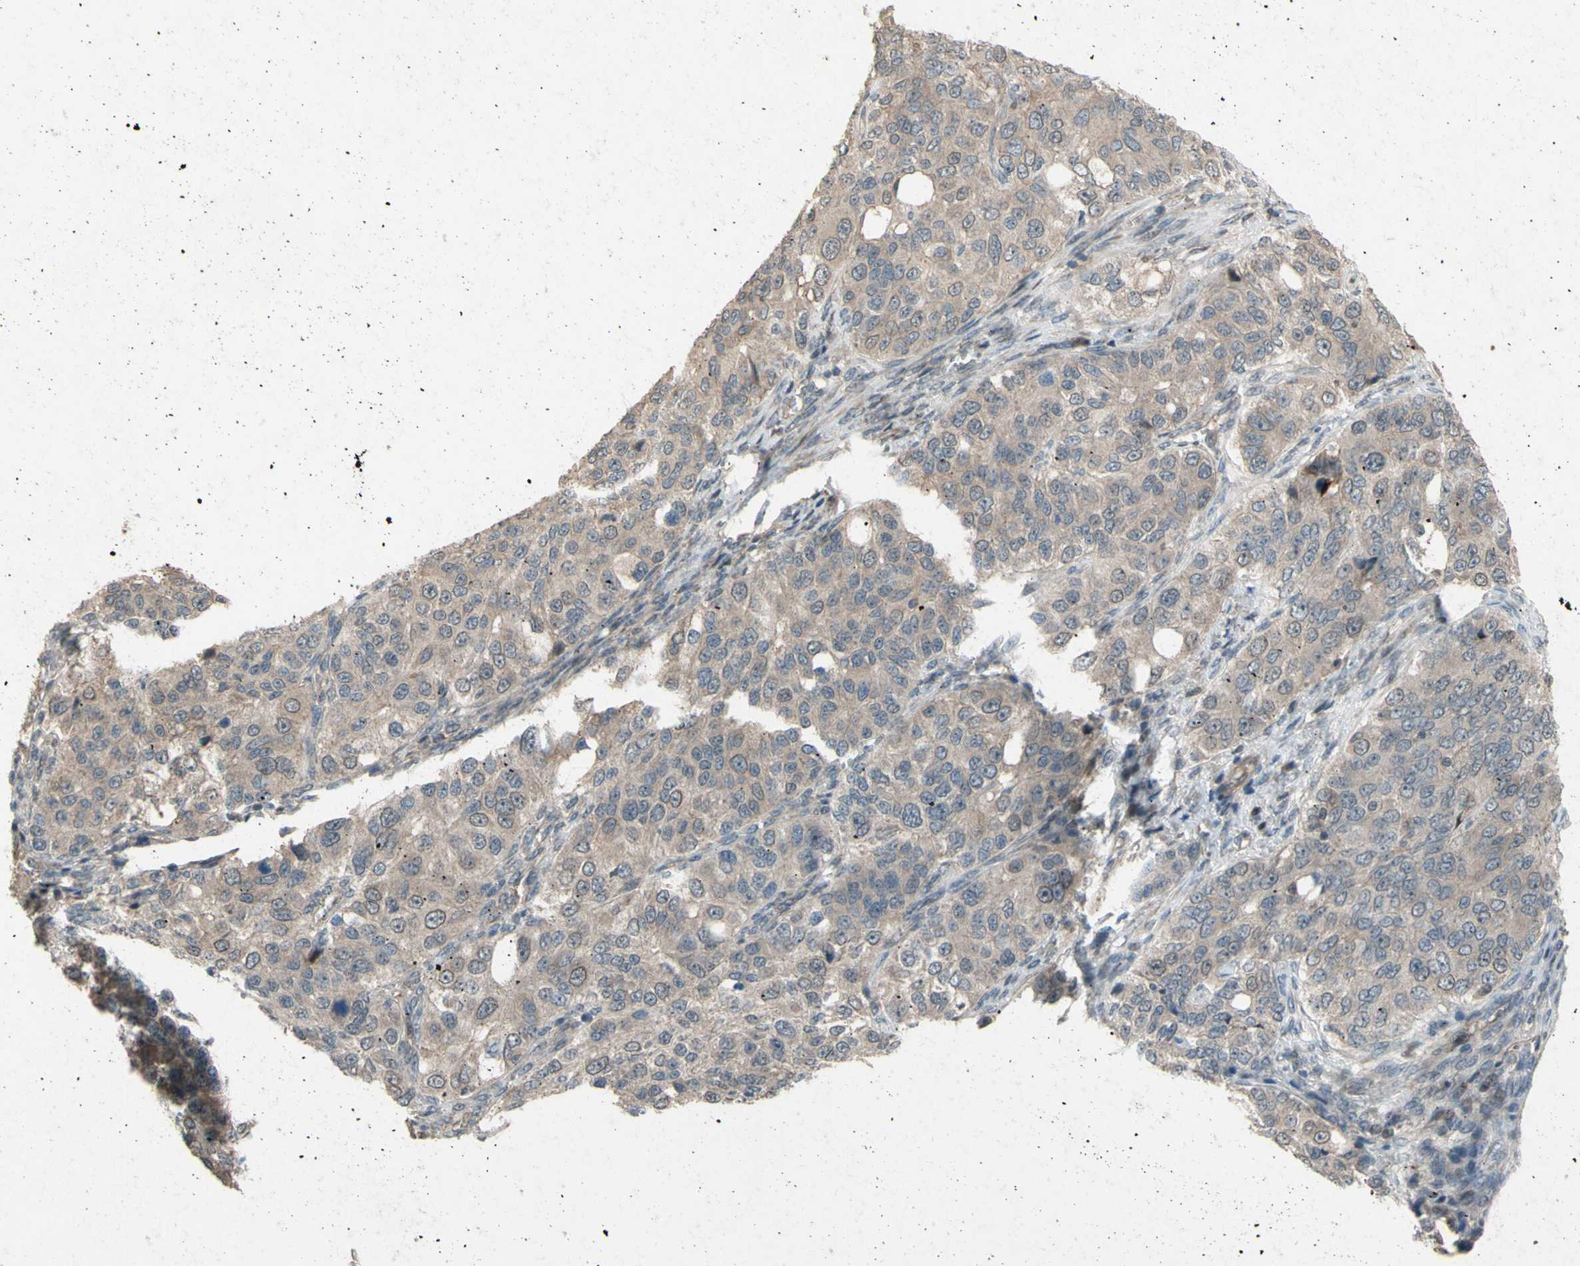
{"staining": {"intensity": "weak", "quantity": ">75%", "location": "cytoplasmic/membranous"}, "tissue": "ovarian cancer", "cell_type": "Tumor cells", "image_type": "cancer", "snomed": [{"axis": "morphology", "description": "Carcinoma, endometroid"}, {"axis": "topography", "description": "Ovary"}], "caption": "This photomicrograph displays ovarian endometroid carcinoma stained with immunohistochemistry (IHC) to label a protein in brown. The cytoplasmic/membranous of tumor cells show weak positivity for the protein. Nuclei are counter-stained blue.", "gene": "SHROOM4", "patient": {"sex": "female", "age": 51}}